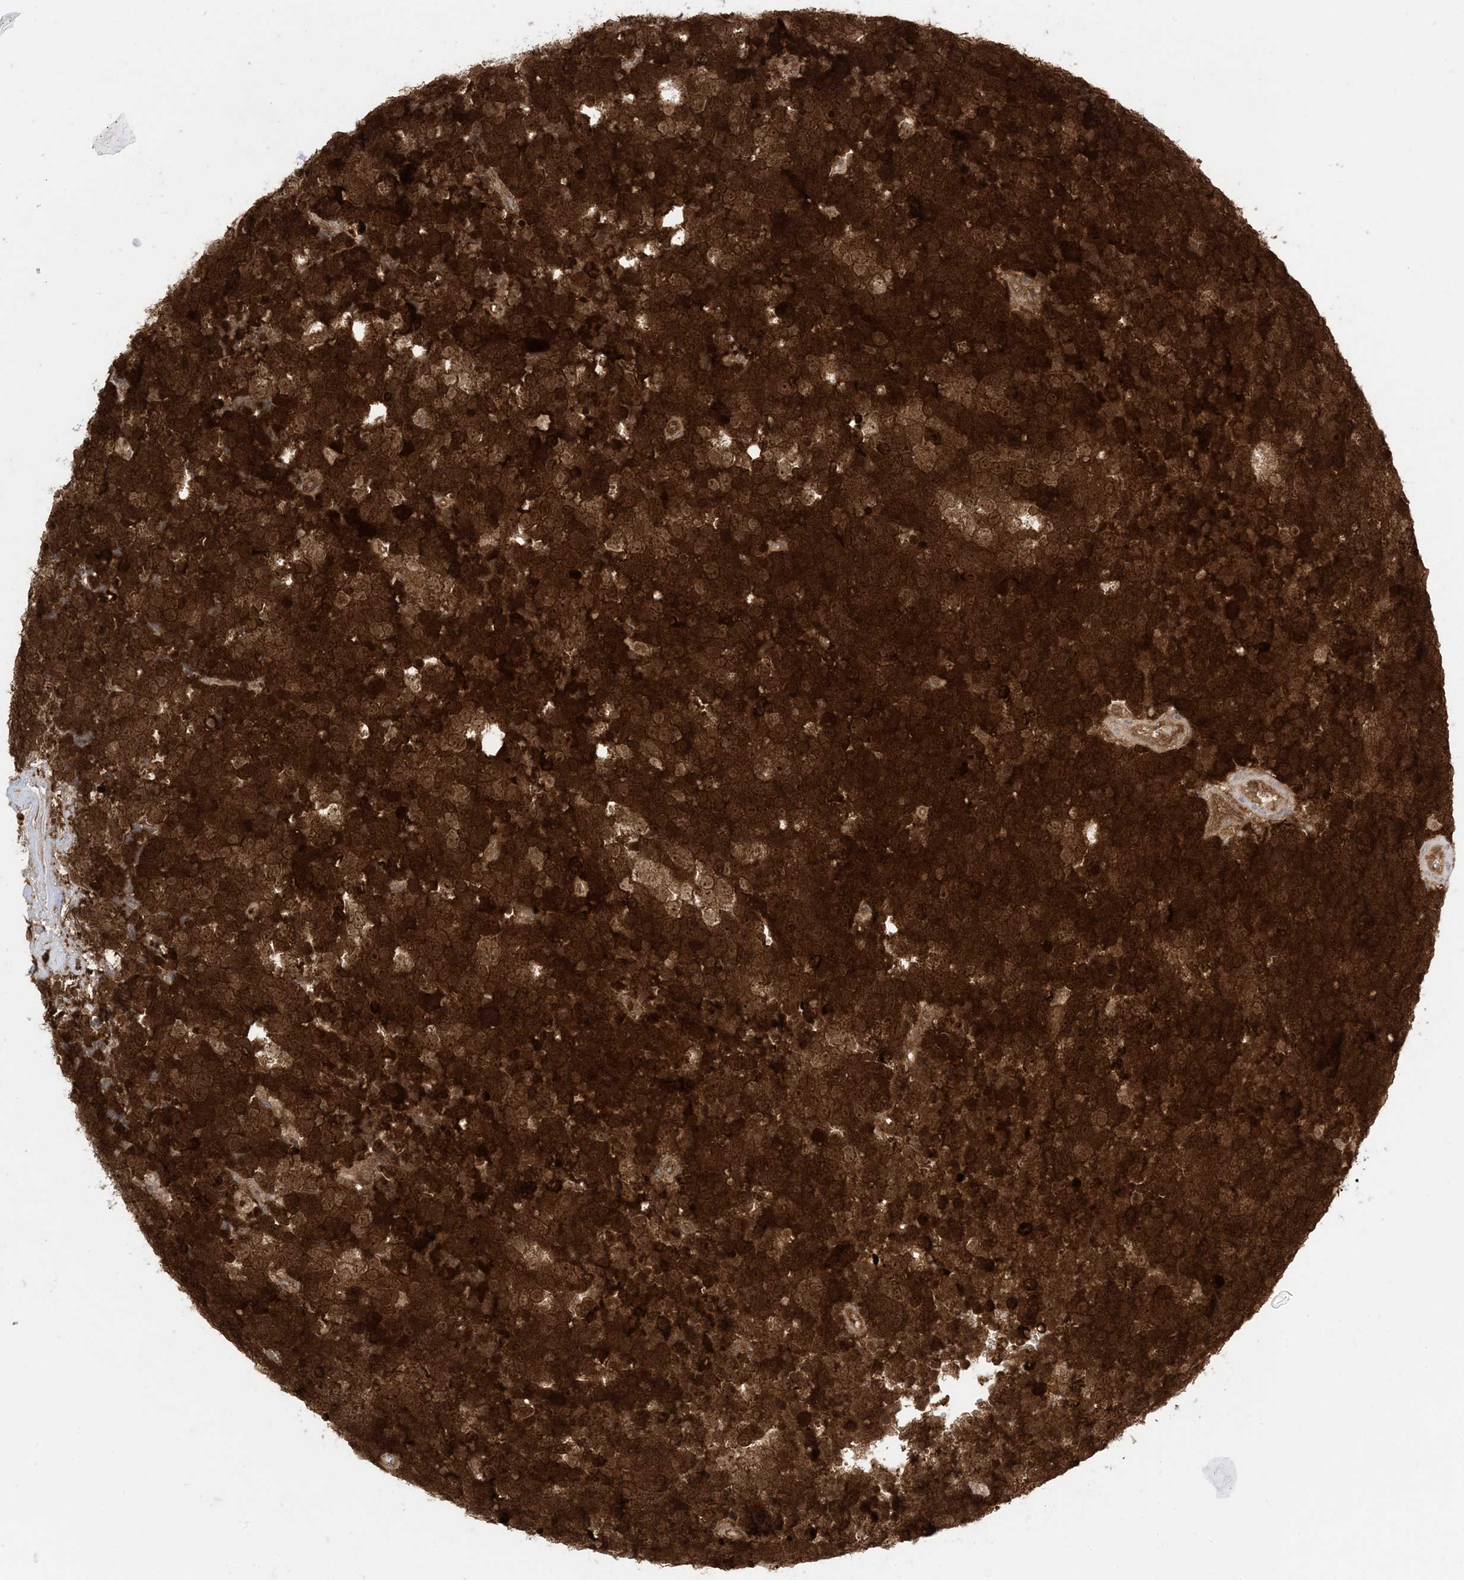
{"staining": {"intensity": "strong", "quantity": ">75%", "location": "cytoplasmic/membranous,nuclear"}, "tissue": "testis cancer", "cell_type": "Tumor cells", "image_type": "cancer", "snomed": [{"axis": "morphology", "description": "Seminoma, NOS"}, {"axis": "topography", "description": "Testis"}], "caption": "Protein expression analysis of human testis seminoma reveals strong cytoplasmic/membranous and nuclear positivity in about >75% of tumor cells.", "gene": "PTPA", "patient": {"sex": "male", "age": 71}}